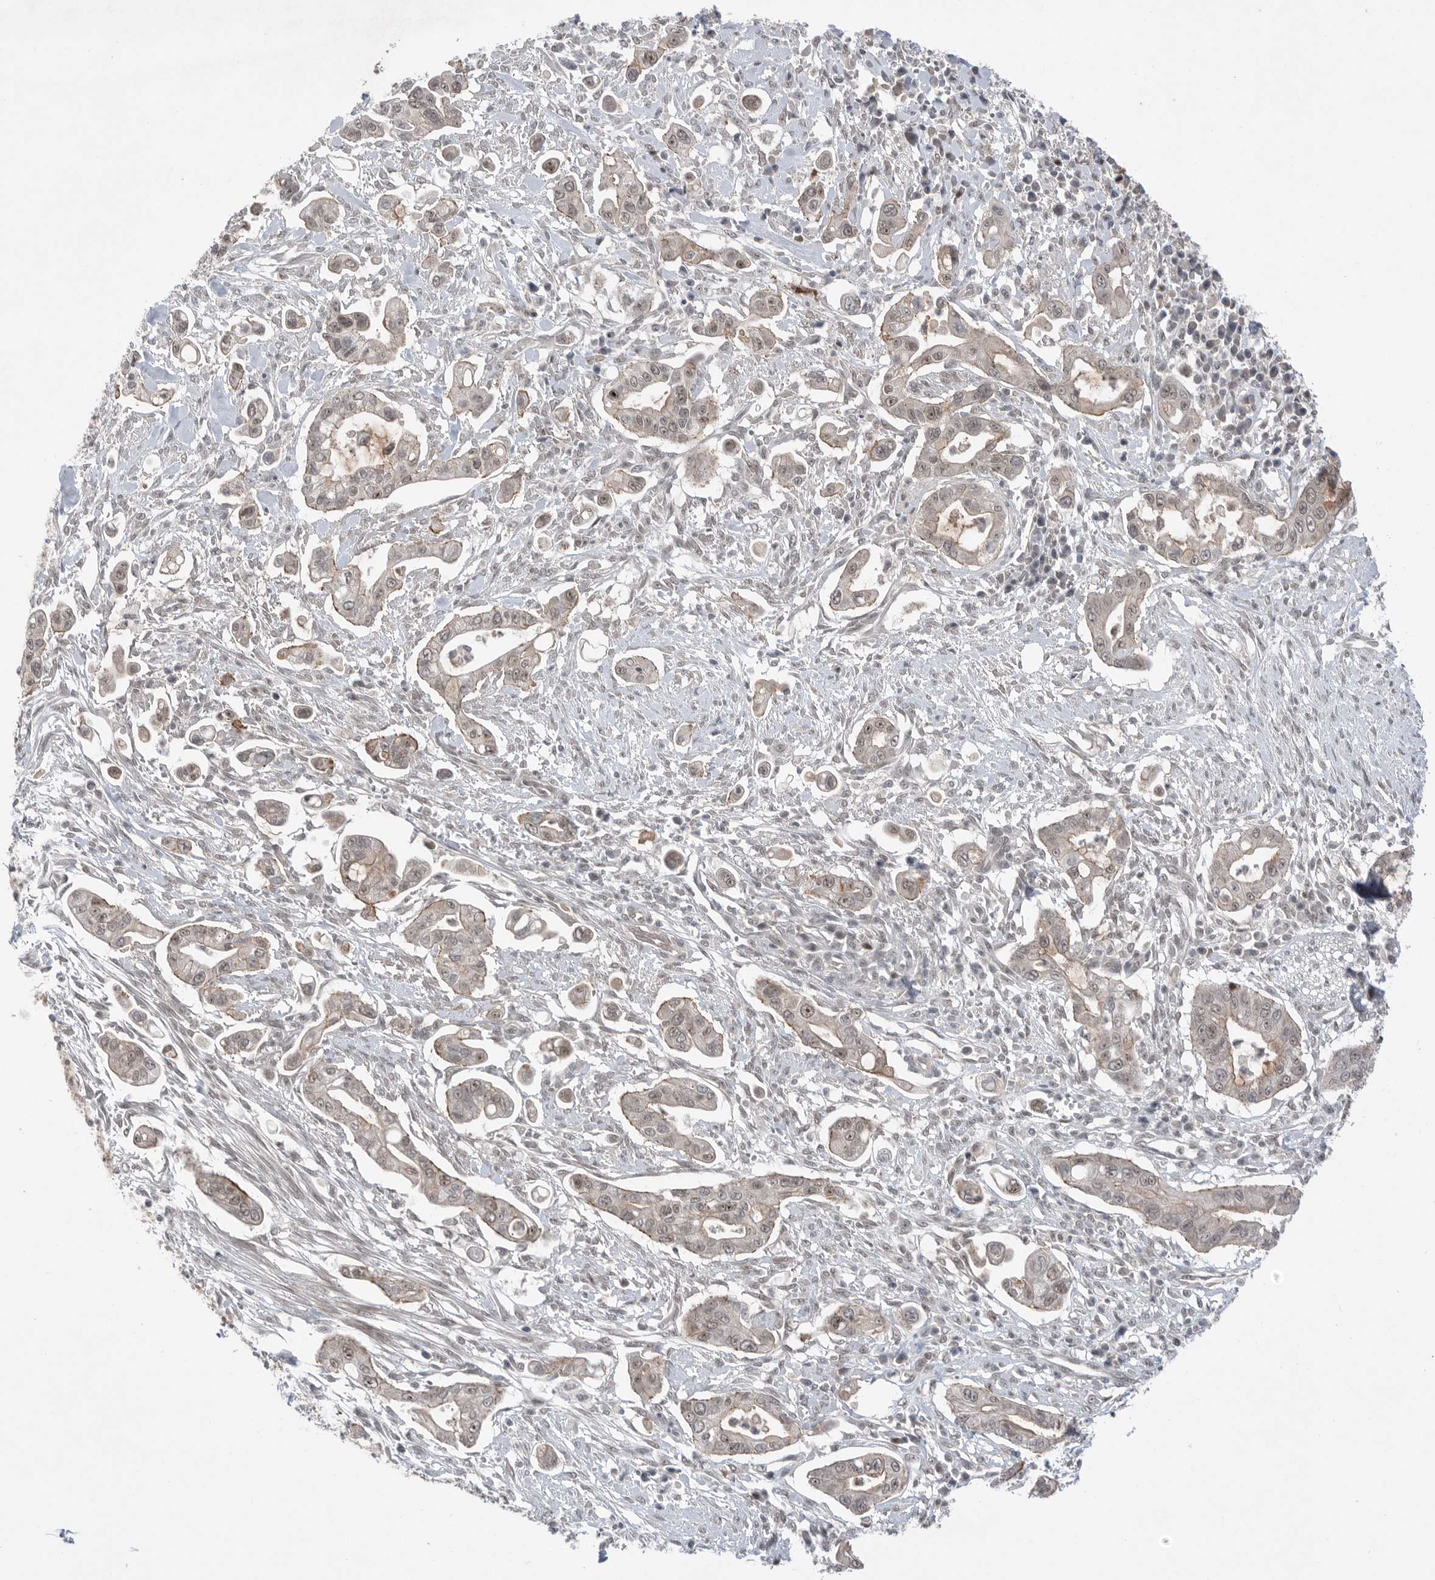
{"staining": {"intensity": "weak", "quantity": ">75%", "location": "nuclear"}, "tissue": "pancreatic cancer", "cell_type": "Tumor cells", "image_type": "cancer", "snomed": [{"axis": "morphology", "description": "Adenocarcinoma, NOS"}, {"axis": "topography", "description": "Pancreas"}], "caption": "The immunohistochemical stain labels weak nuclear expression in tumor cells of pancreatic cancer tissue.", "gene": "NTAQ1", "patient": {"sex": "male", "age": 68}}